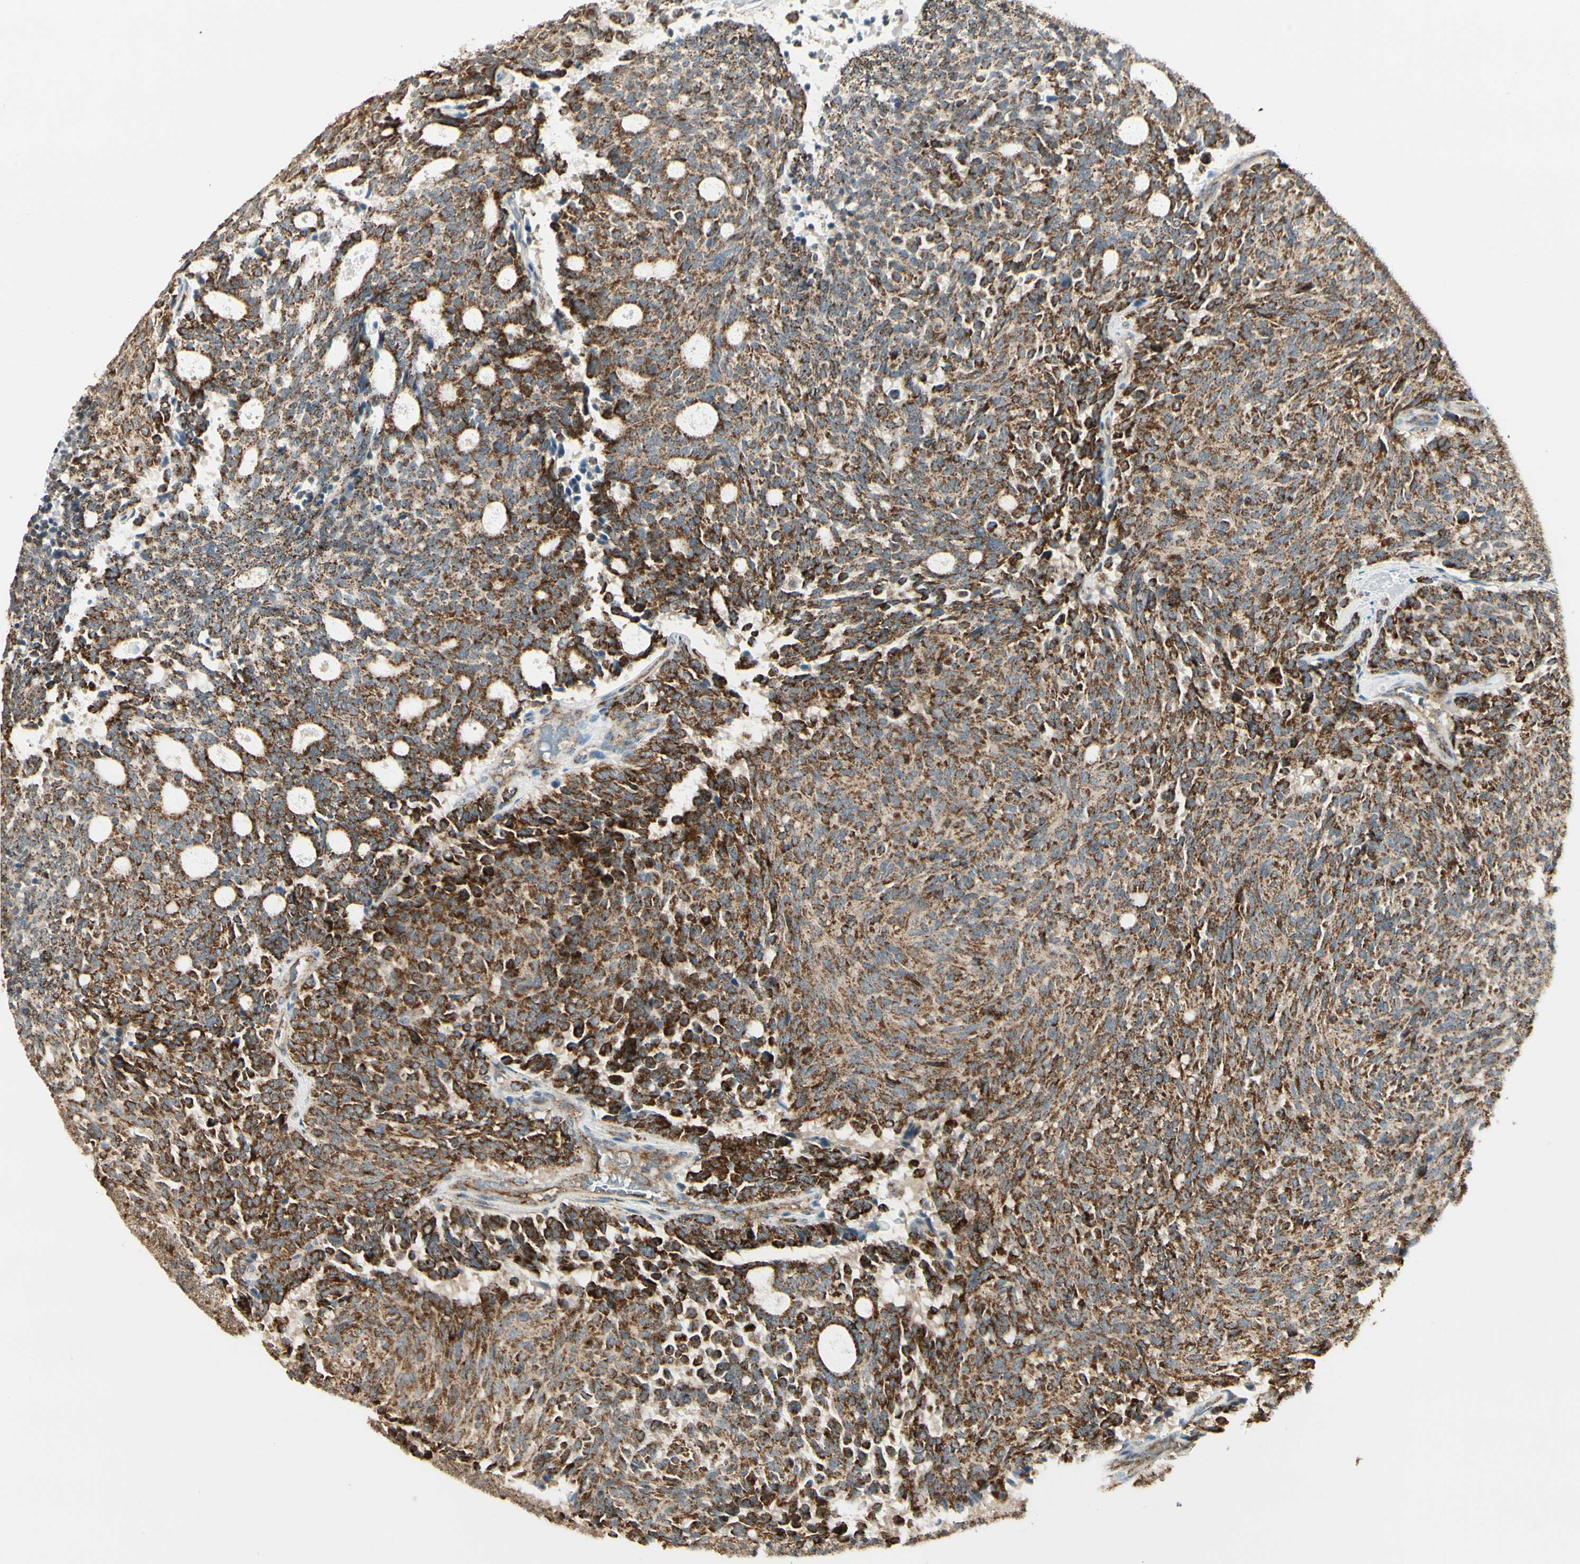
{"staining": {"intensity": "strong", "quantity": ">75%", "location": "cytoplasmic/membranous"}, "tissue": "carcinoid", "cell_type": "Tumor cells", "image_type": "cancer", "snomed": [{"axis": "morphology", "description": "Carcinoid, malignant, NOS"}, {"axis": "topography", "description": "Pancreas"}], "caption": "Tumor cells show strong cytoplasmic/membranous positivity in approximately >75% of cells in carcinoid. The staining is performed using DAB (3,3'-diaminobenzidine) brown chromogen to label protein expression. The nuclei are counter-stained blue using hematoxylin.", "gene": "EPHB3", "patient": {"sex": "female", "age": 54}}